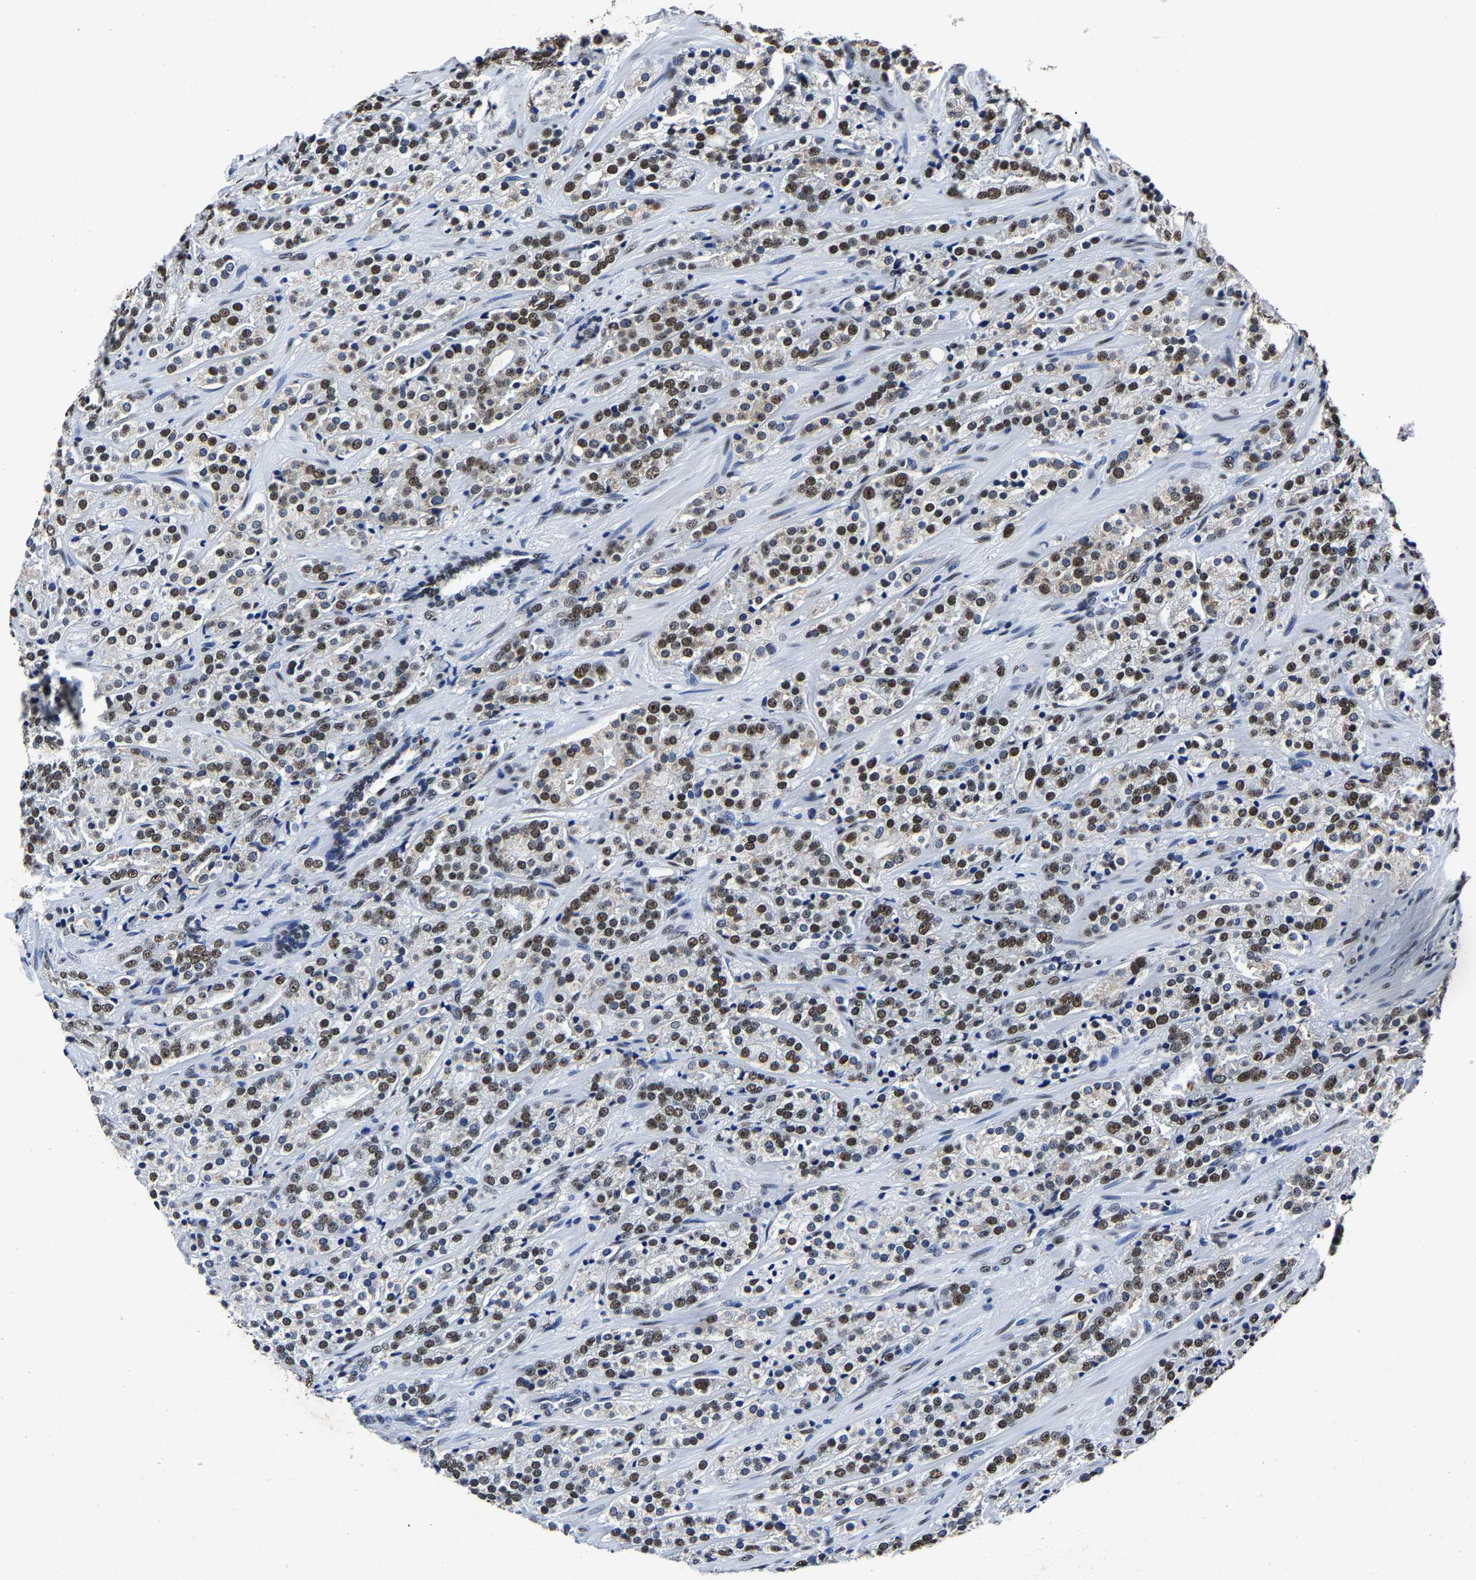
{"staining": {"intensity": "strong", "quantity": "25%-75%", "location": "nuclear"}, "tissue": "prostate cancer", "cell_type": "Tumor cells", "image_type": "cancer", "snomed": [{"axis": "morphology", "description": "Adenocarcinoma, High grade"}, {"axis": "topography", "description": "Prostate"}], "caption": "There is high levels of strong nuclear staining in tumor cells of prostate high-grade adenocarcinoma, as demonstrated by immunohistochemical staining (brown color).", "gene": "RBM45", "patient": {"sex": "male", "age": 71}}